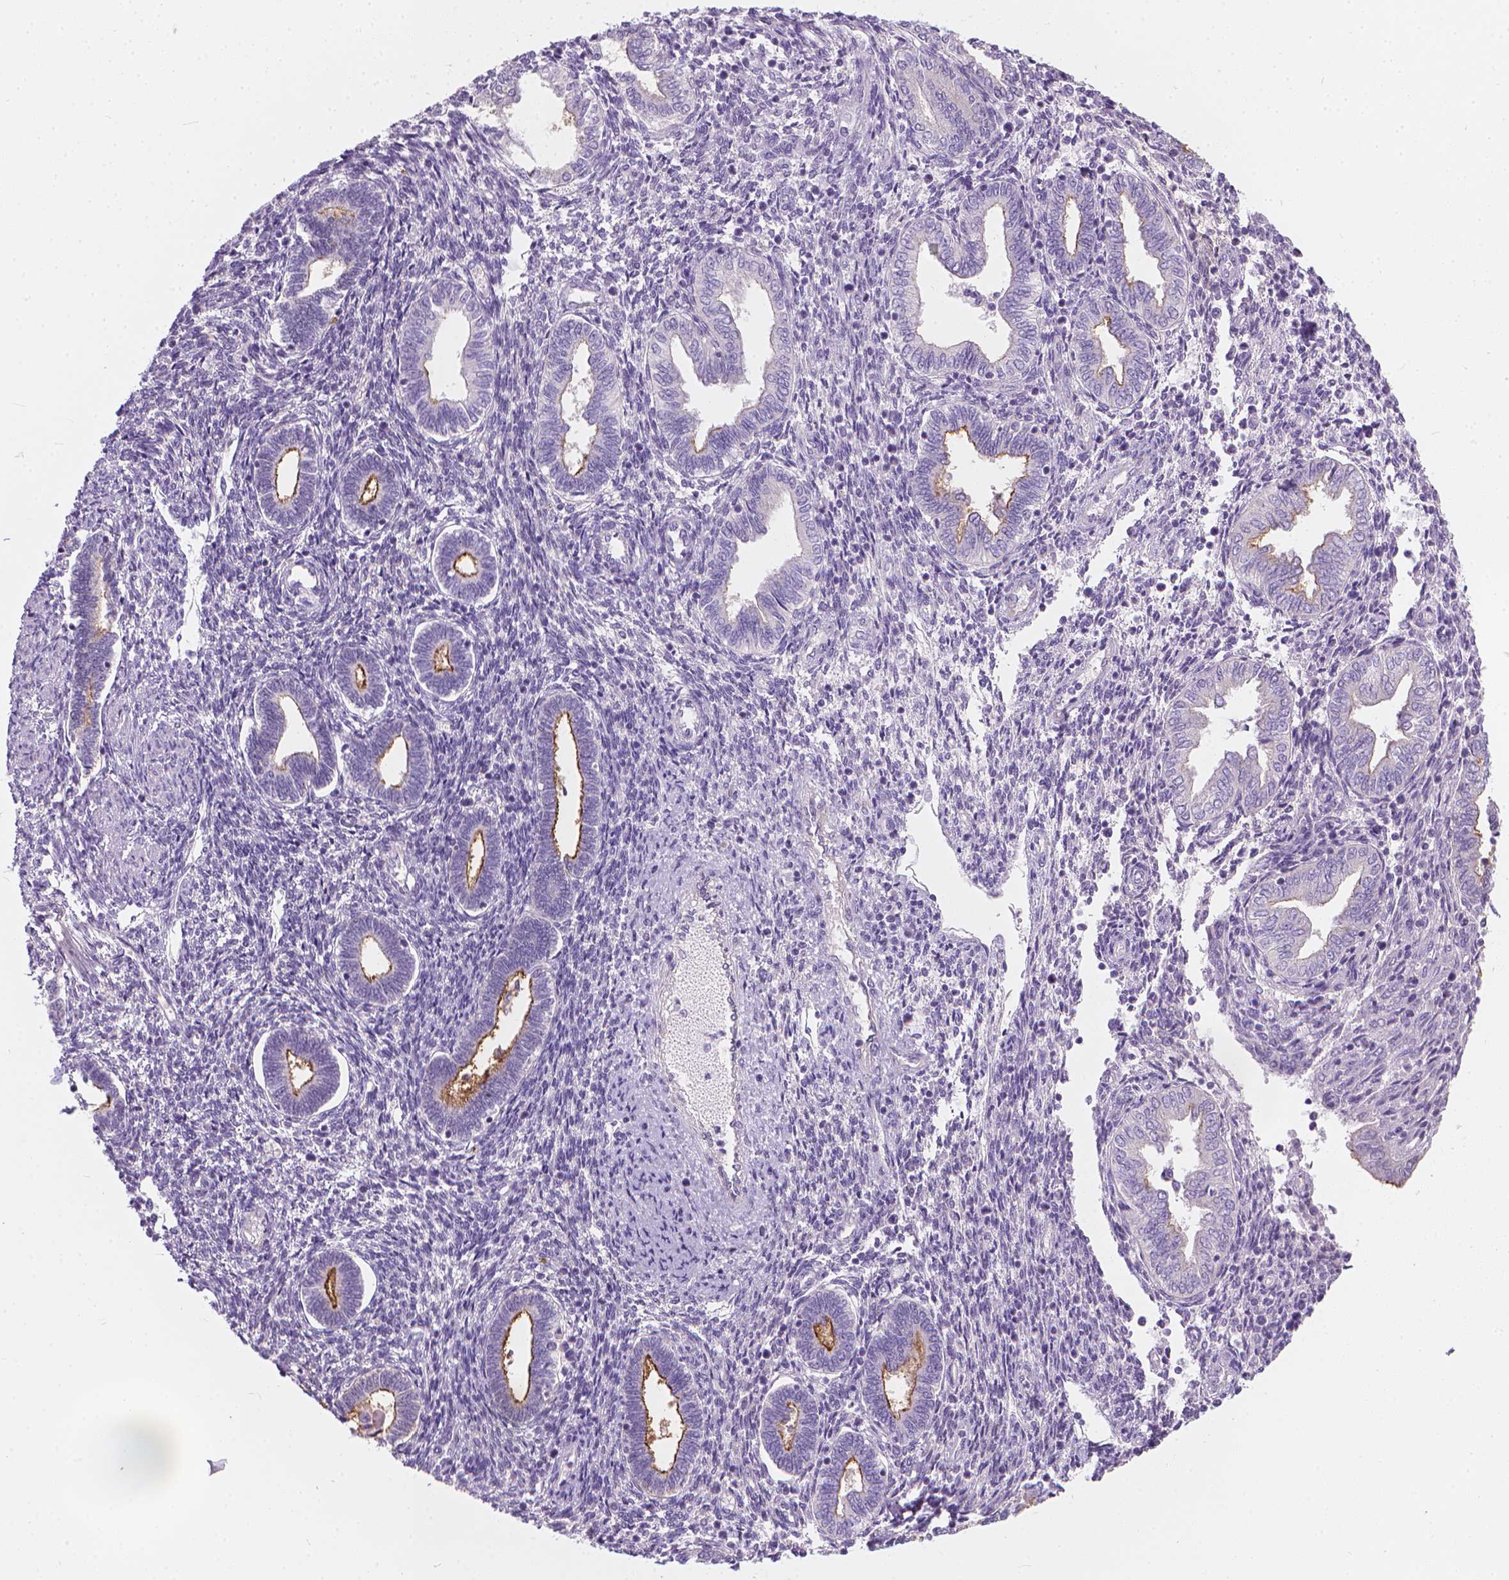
{"staining": {"intensity": "negative", "quantity": "none", "location": "none"}, "tissue": "endometrium", "cell_type": "Cells in endometrial stroma", "image_type": "normal", "snomed": [{"axis": "morphology", "description": "Normal tissue, NOS"}, {"axis": "topography", "description": "Endometrium"}], "caption": "Immunohistochemistry image of benign endometrium: endometrium stained with DAB shows no significant protein positivity in cells in endometrial stroma. The staining was performed using DAB (3,3'-diaminobenzidine) to visualize the protein expression in brown, while the nuclei were stained in blue with hematoxylin (Magnification: 20x).", "gene": "GPRC5A", "patient": {"sex": "female", "age": 42}}